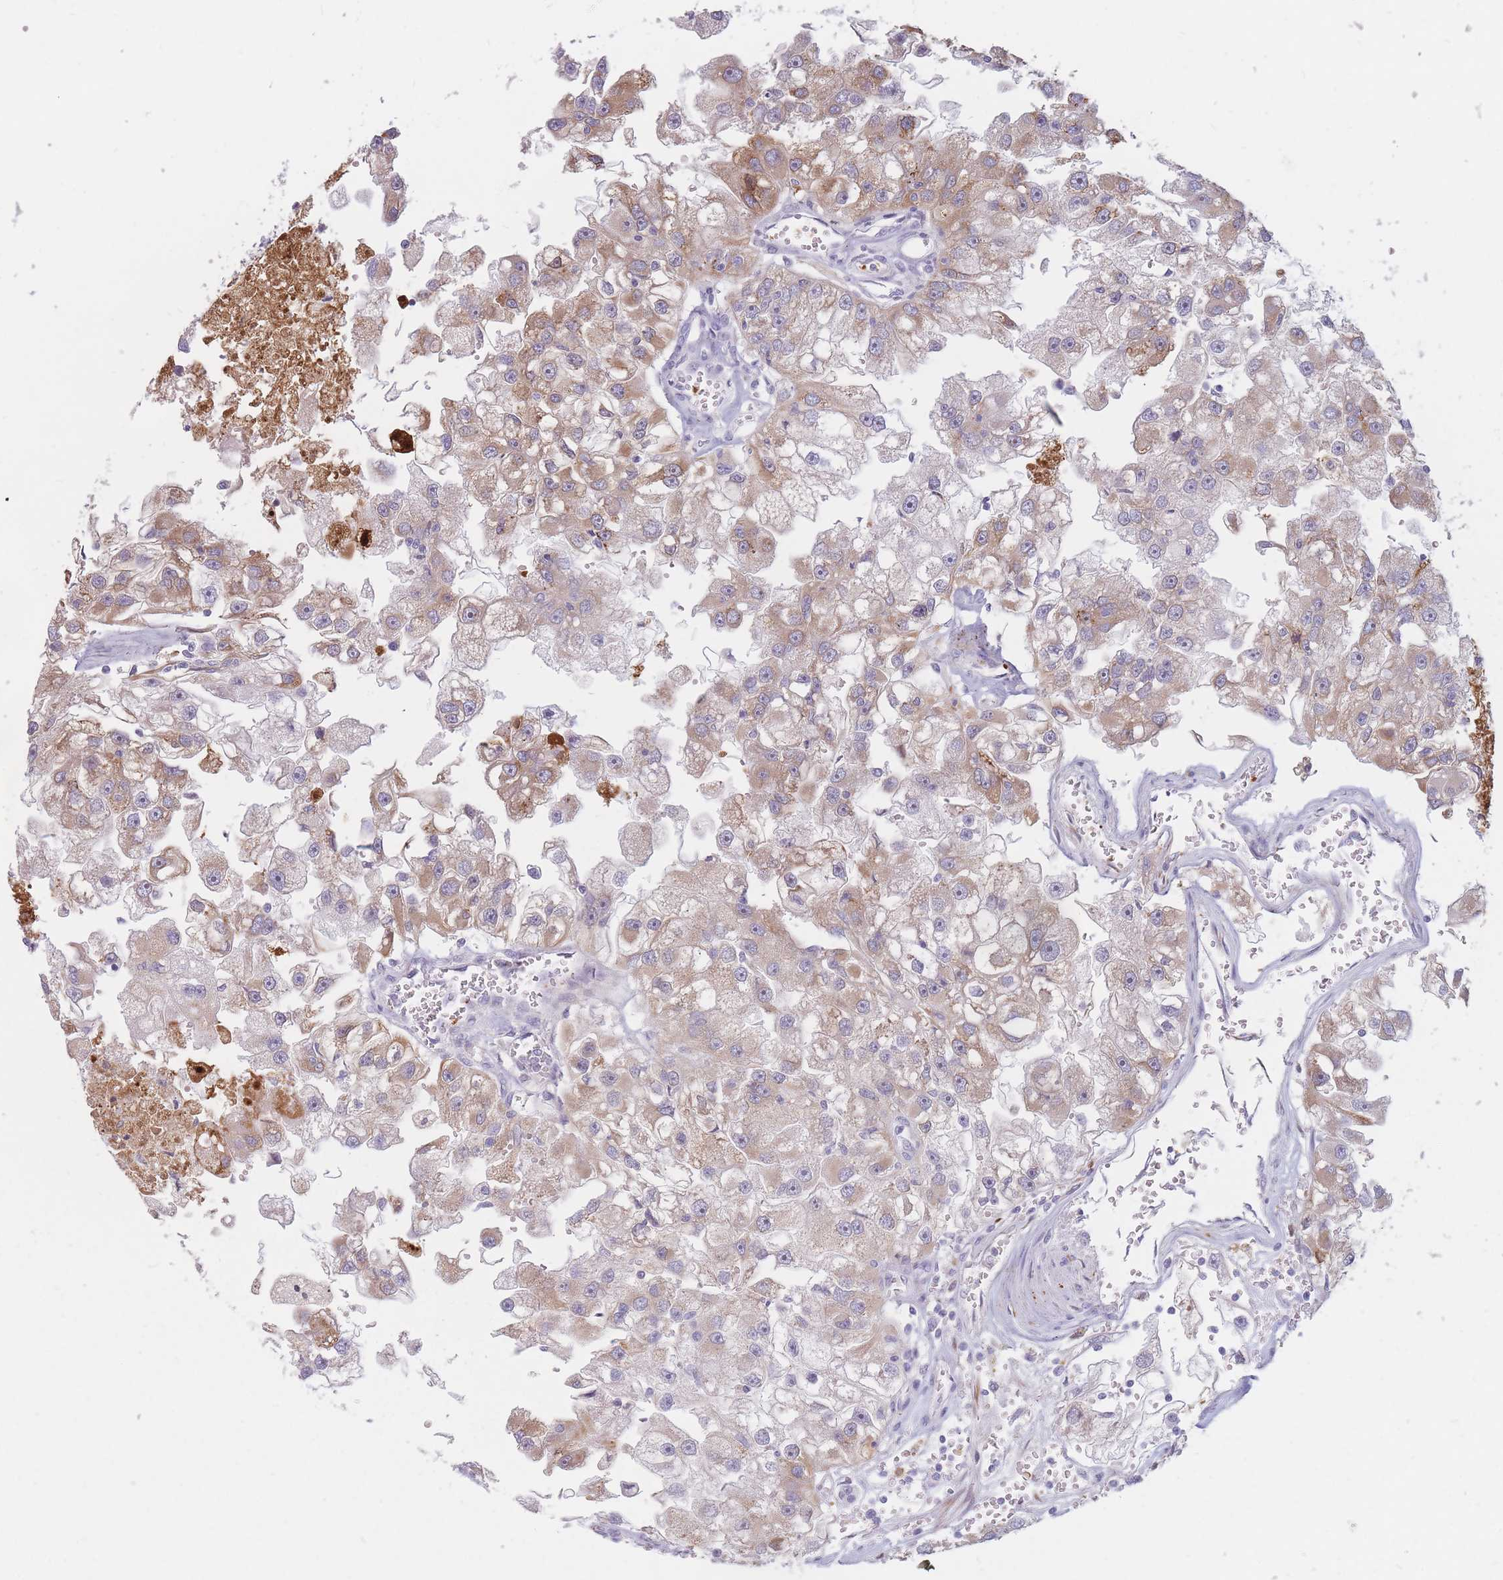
{"staining": {"intensity": "moderate", "quantity": "25%-75%", "location": "cytoplasmic/membranous"}, "tissue": "renal cancer", "cell_type": "Tumor cells", "image_type": "cancer", "snomed": [{"axis": "morphology", "description": "Adenocarcinoma, NOS"}, {"axis": "topography", "description": "Kidney"}], "caption": "Moderate cytoplasmic/membranous staining is appreciated in about 25%-75% of tumor cells in adenocarcinoma (renal). (IHC, brightfield microscopy, high magnification).", "gene": "PTGDR", "patient": {"sex": "male", "age": 63}}